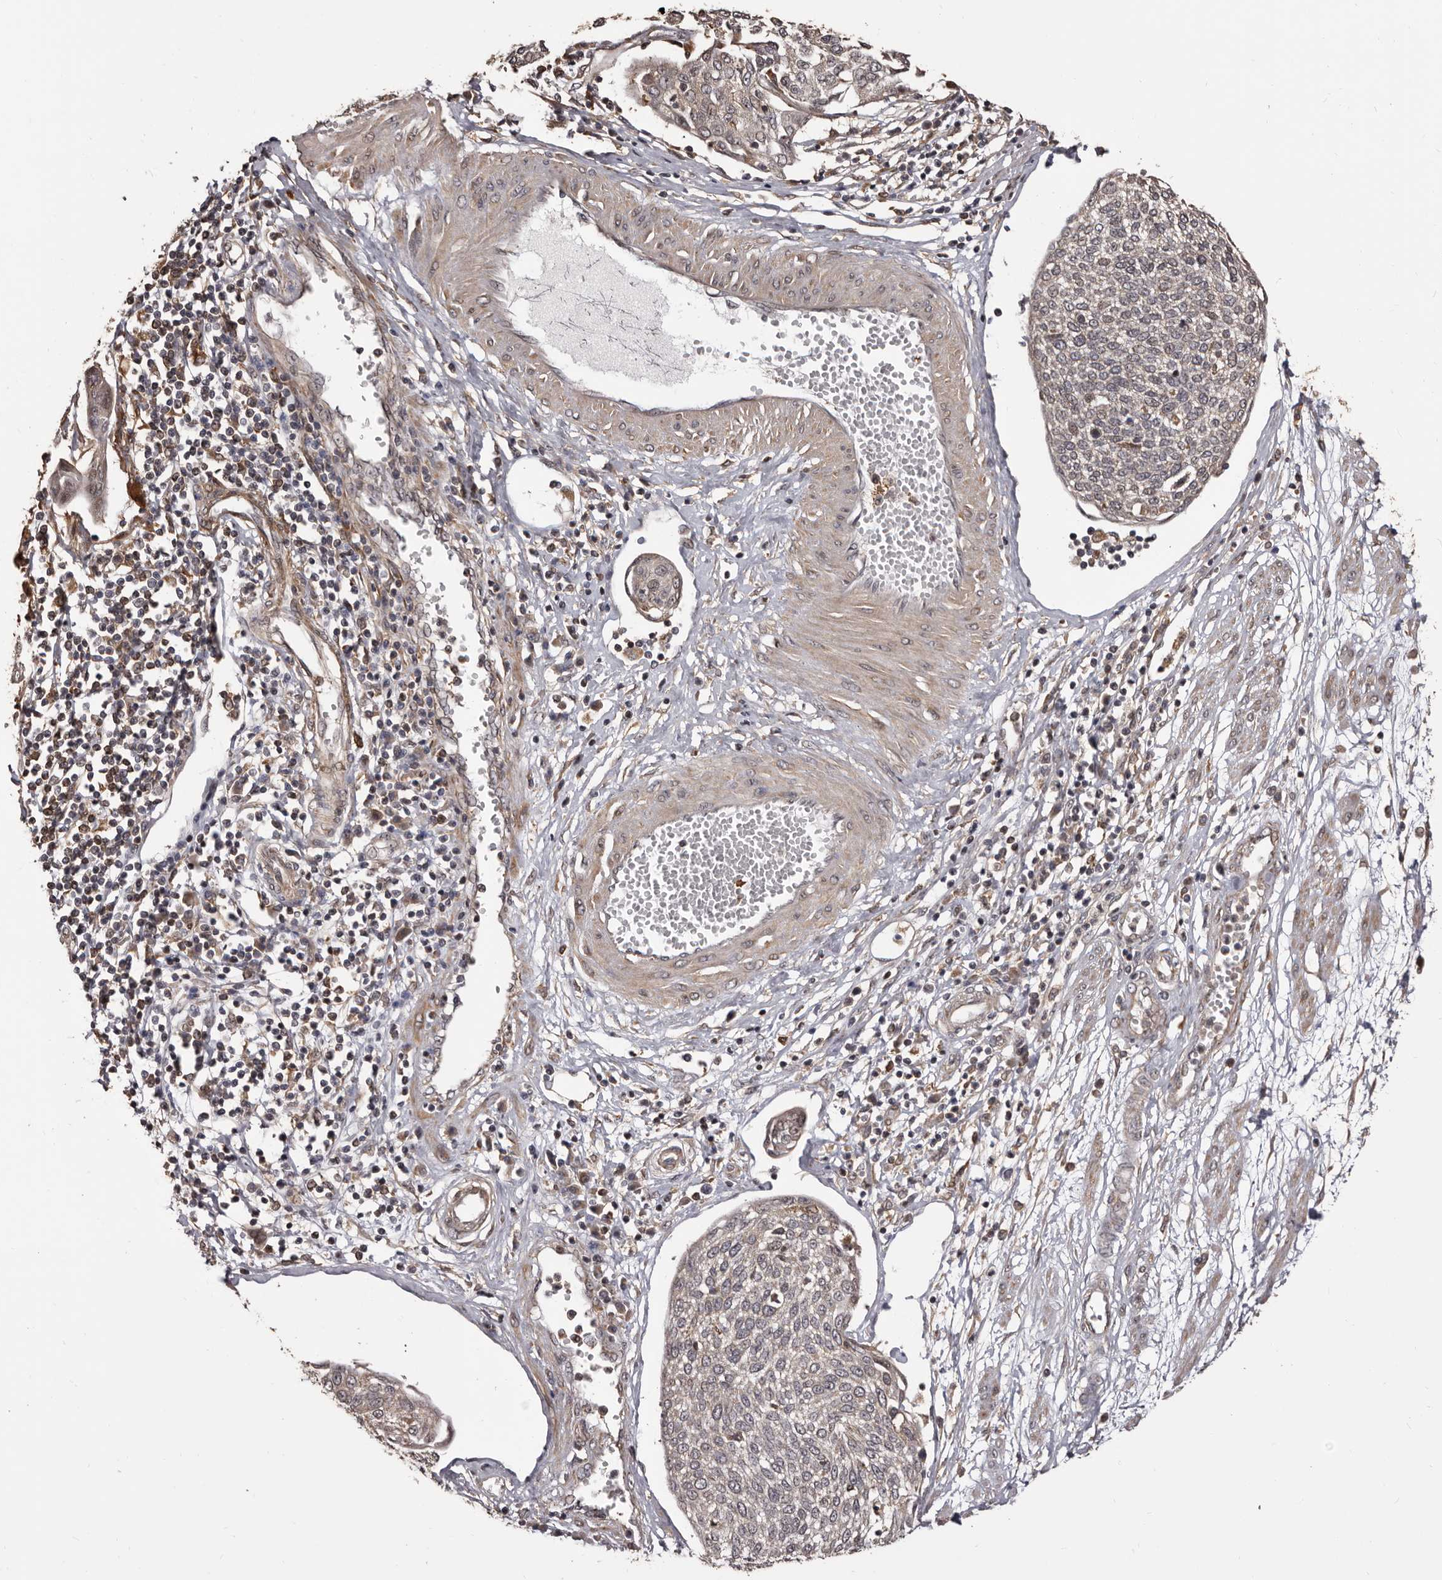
{"staining": {"intensity": "weak", "quantity": "25%-75%", "location": "cytoplasmic/membranous"}, "tissue": "cervical cancer", "cell_type": "Tumor cells", "image_type": "cancer", "snomed": [{"axis": "morphology", "description": "Squamous cell carcinoma, NOS"}, {"axis": "topography", "description": "Cervix"}], "caption": "Human squamous cell carcinoma (cervical) stained with a protein marker reveals weak staining in tumor cells.", "gene": "ZCCHC7", "patient": {"sex": "female", "age": 34}}